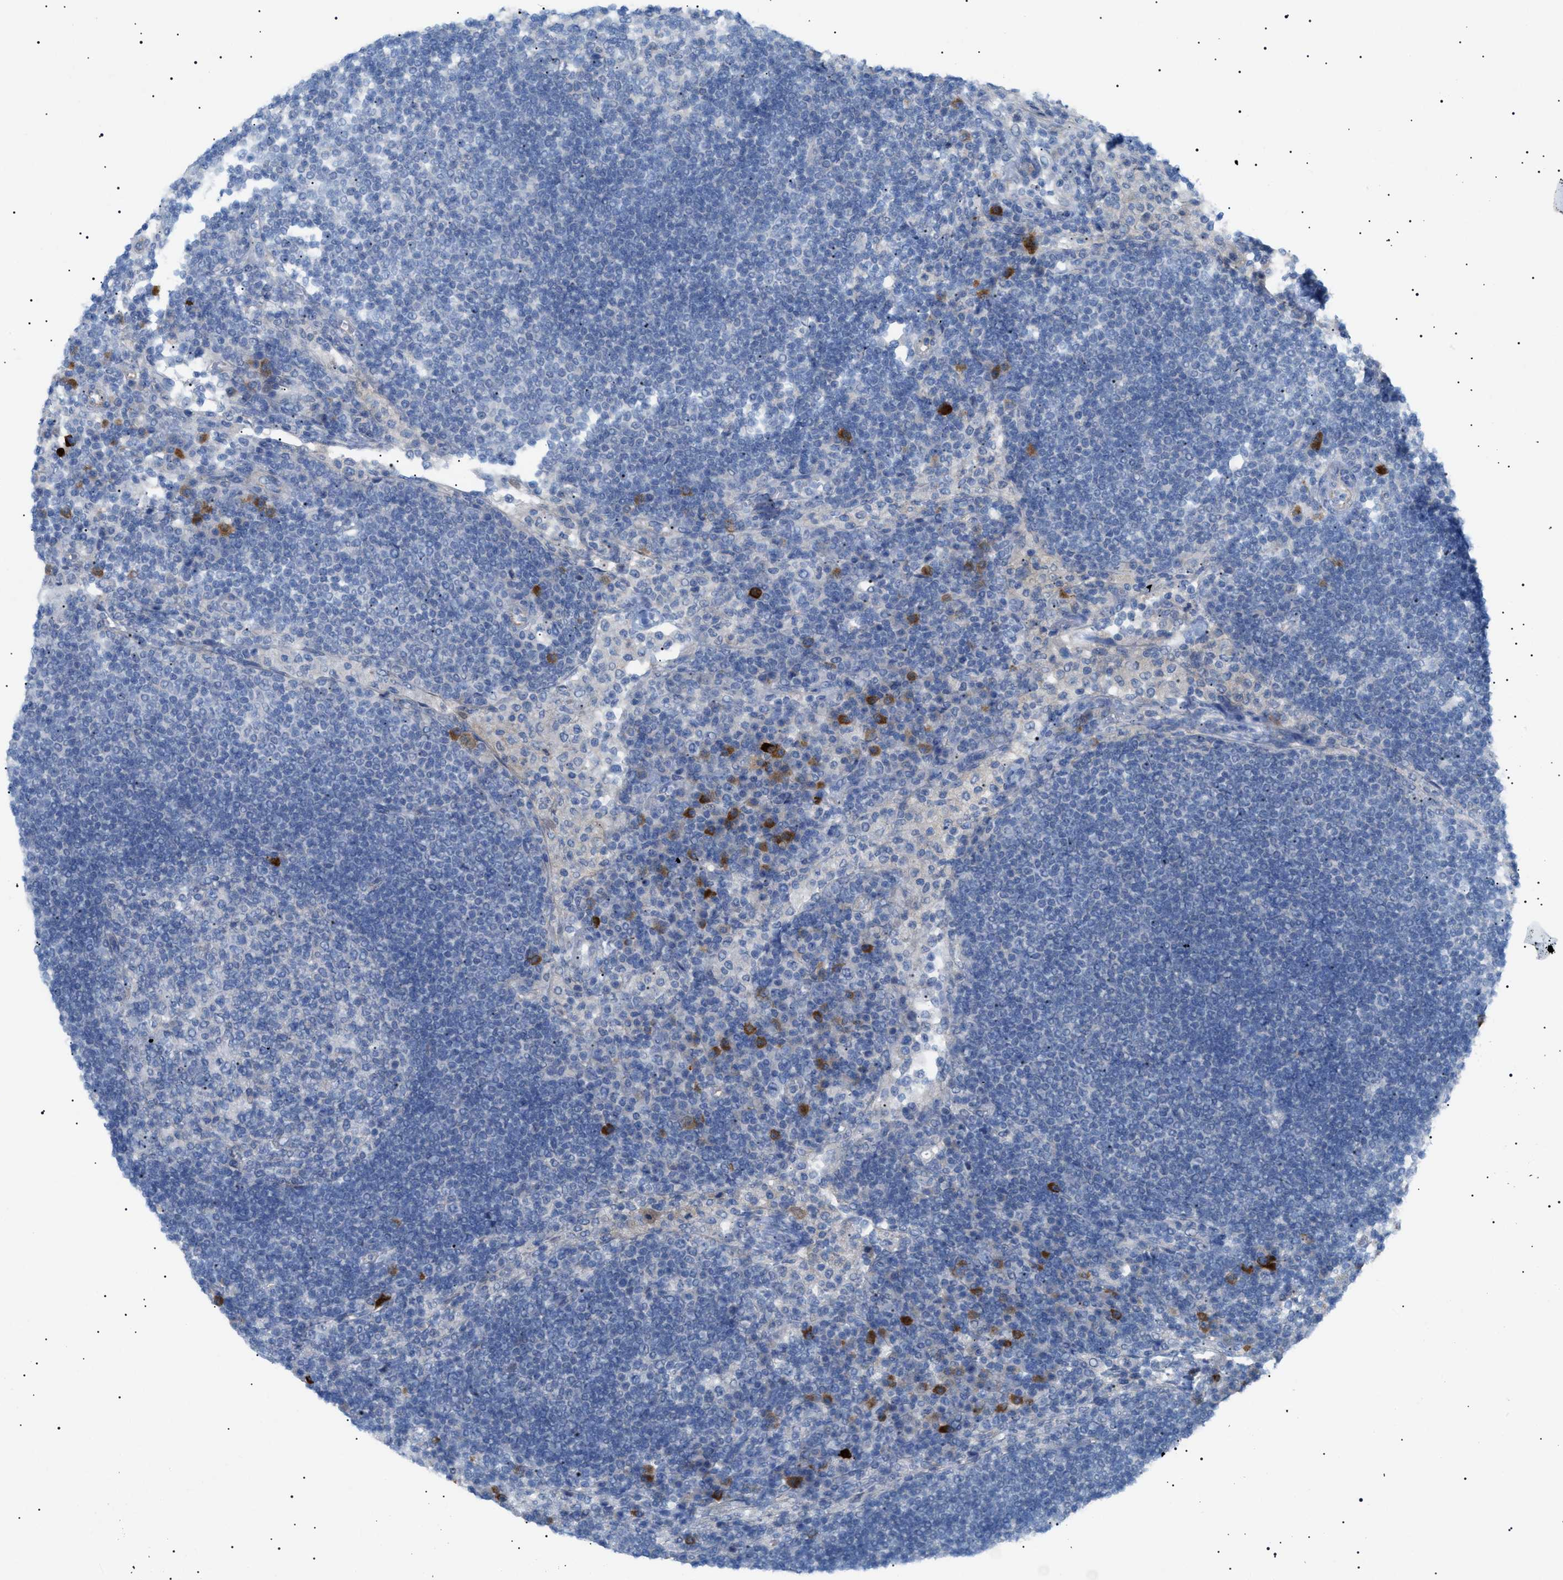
{"staining": {"intensity": "negative", "quantity": "none", "location": "none"}, "tissue": "lymph node", "cell_type": "Germinal center cells", "image_type": "normal", "snomed": [{"axis": "morphology", "description": "Normal tissue, NOS"}, {"axis": "topography", "description": "Lymph node"}], "caption": "High magnification brightfield microscopy of benign lymph node stained with DAB (brown) and counterstained with hematoxylin (blue): germinal center cells show no significant staining. Brightfield microscopy of IHC stained with DAB (3,3'-diaminobenzidine) (brown) and hematoxylin (blue), captured at high magnification.", "gene": "ADAMTS1", "patient": {"sex": "female", "age": 53}}